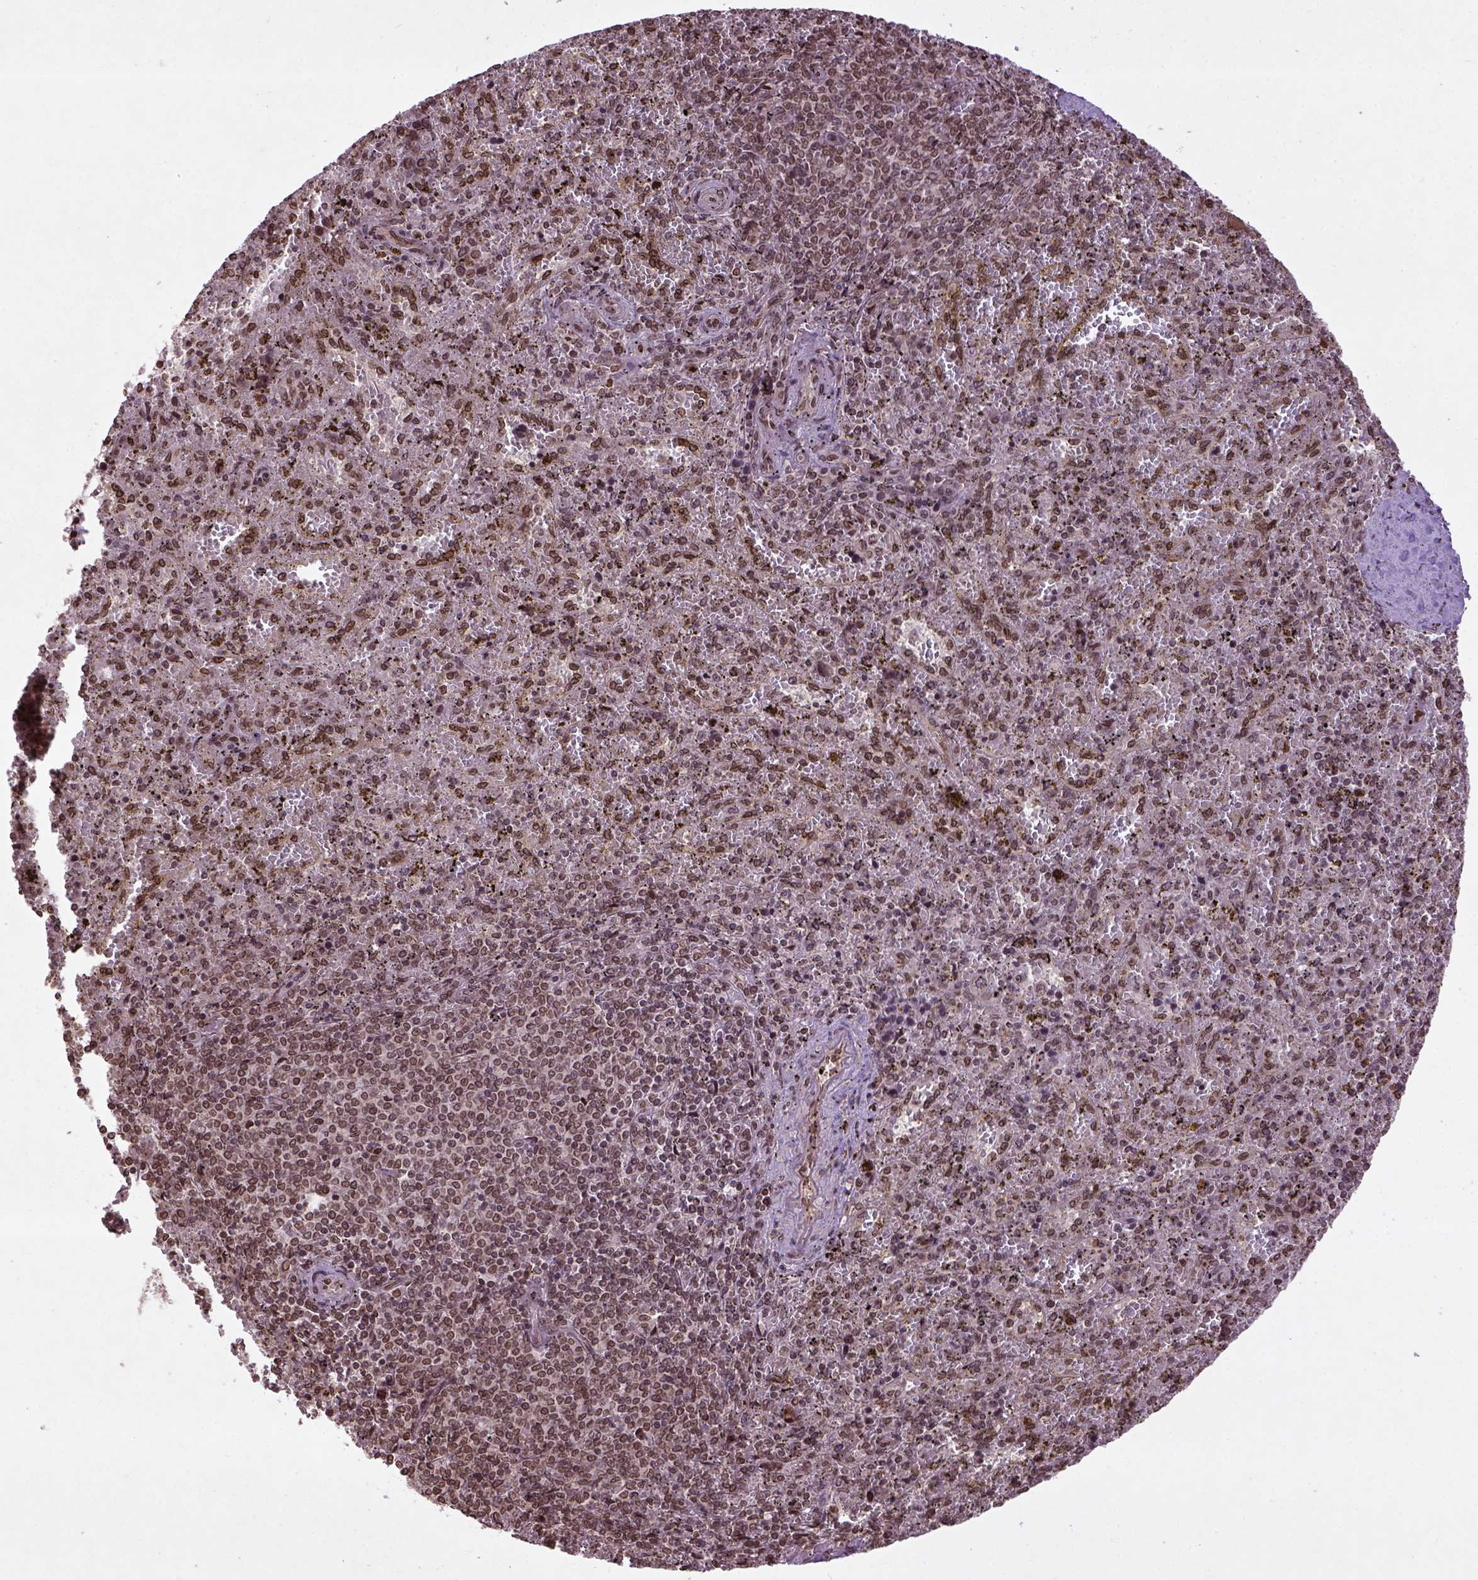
{"staining": {"intensity": "moderate", "quantity": "25%-75%", "location": "nuclear"}, "tissue": "spleen", "cell_type": "Cells in red pulp", "image_type": "normal", "snomed": [{"axis": "morphology", "description": "Normal tissue, NOS"}, {"axis": "topography", "description": "Spleen"}], "caption": "DAB immunohistochemical staining of unremarkable spleen demonstrates moderate nuclear protein staining in about 25%-75% of cells in red pulp.", "gene": "BANF1", "patient": {"sex": "female", "age": 50}}